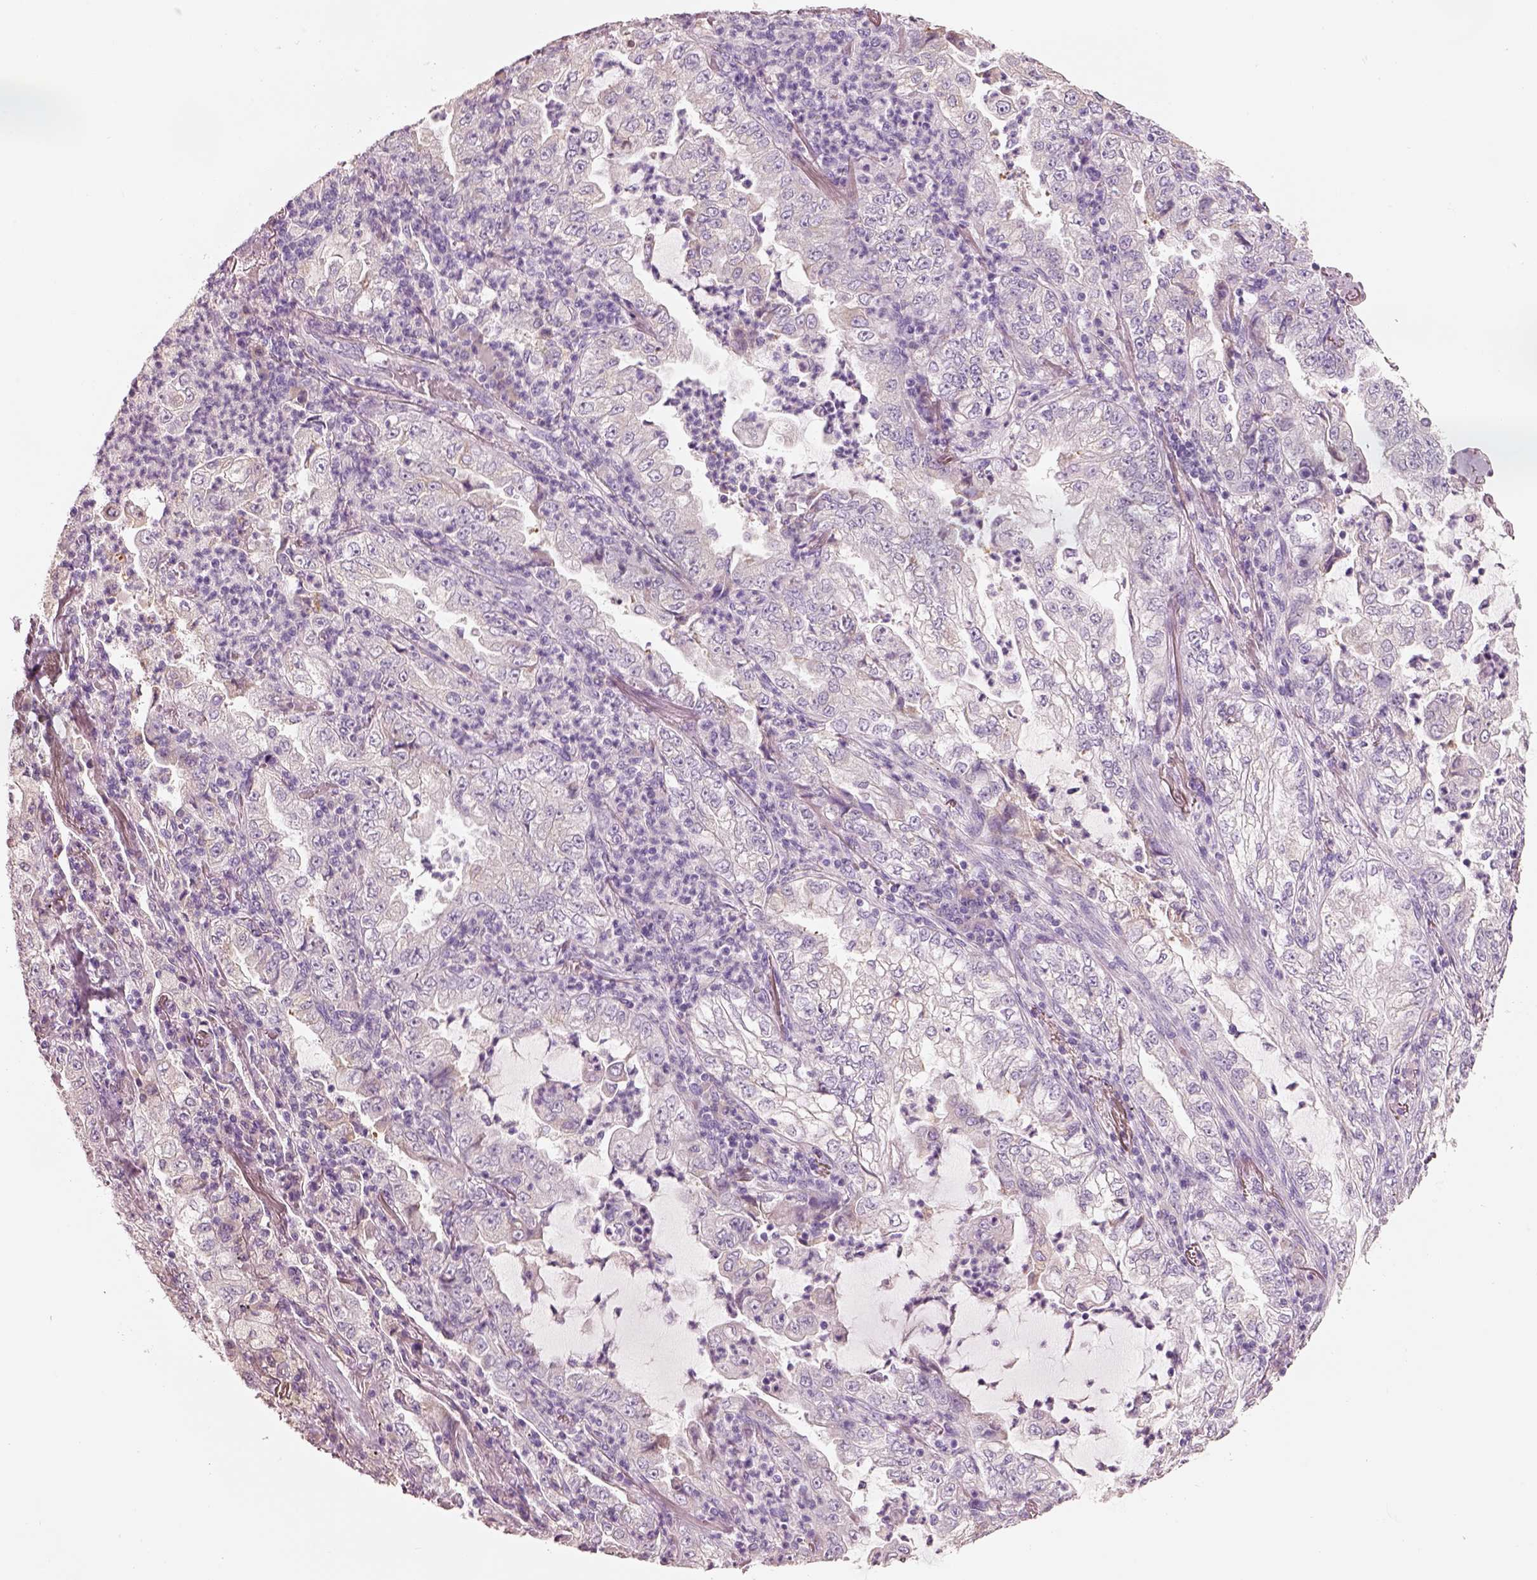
{"staining": {"intensity": "negative", "quantity": "none", "location": "none"}, "tissue": "lung cancer", "cell_type": "Tumor cells", "image_type": "cancer", "snomed": [{"axis": "morphology", "description": "Adenocarcinoma, NOS"}, {"axis": "topography", "description": "Lung"}], "caption": "Adenocarcinoma (lung) stained for a protein using IHC exhibits no expression tumor cells.", "gene": "PNOC", "patient": {"sex": "female", "age": 73}}